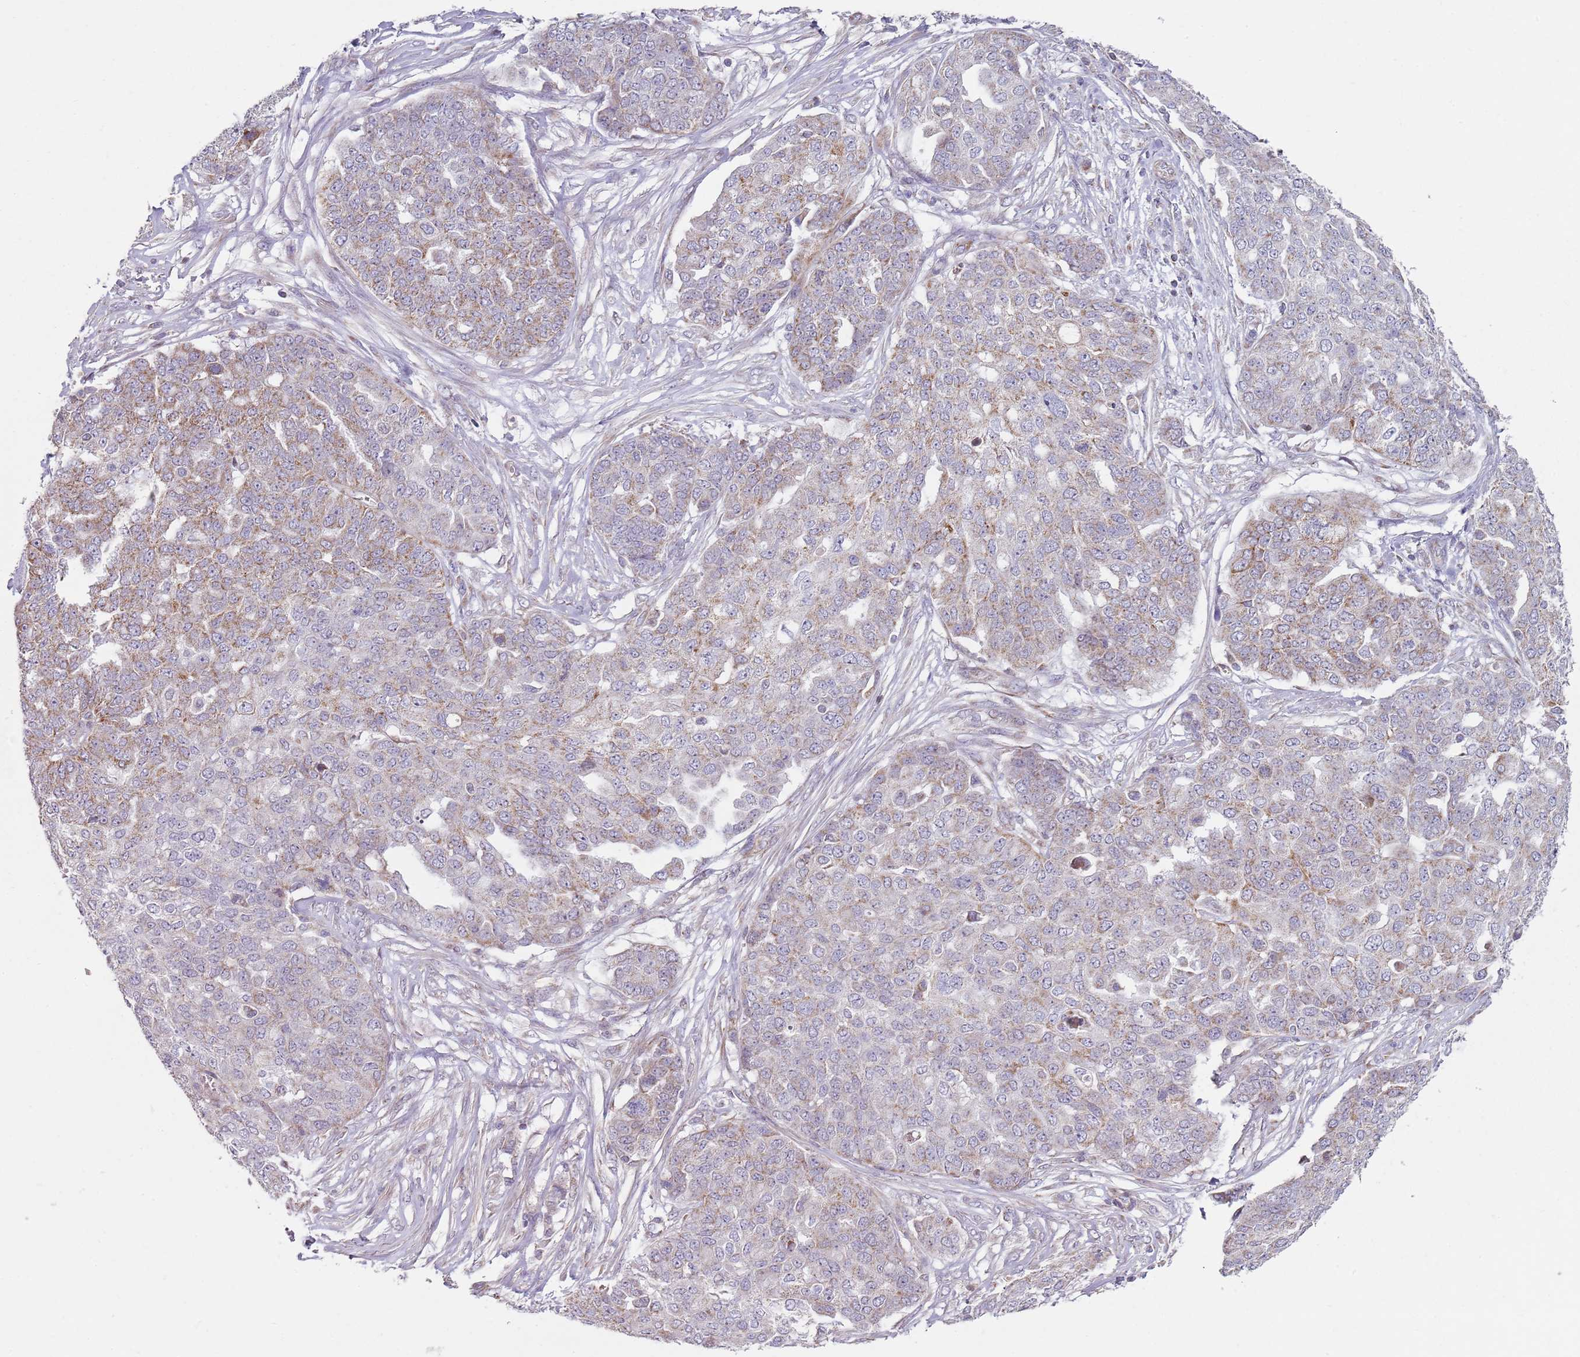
{"staining": {"intensity": "weak", "quantity": "25%-75%", "location": "cytoplasmic/membranous"}, "tissue": "ovarian cancer", "cell_type": "Tumor cells", "image_type": "cancer", "snomed": [{"axis": "morphology", "description": "Cystadenocarcinoma, serous, NOS"}, {"axis": "topography", "description": "Soft tissue"}, {"axis": "topography", "description": "Ovary"}], "caption": "The image demonstrates immunohistochemical staining of serous cystadenocarcinoma (ovarian). There is weak cytoplasmic/membranous expression is present in about 25%-75% of tumor cells. The staining was performed using DAB (3,3'-diaminobenzidine) to visualize the protein expression in brown, while the nuclei were stained in blue with hematoxylin (Magnification: 20x).", "gene": "GAS8", "patient": {"sex": "female", "age": 57}}